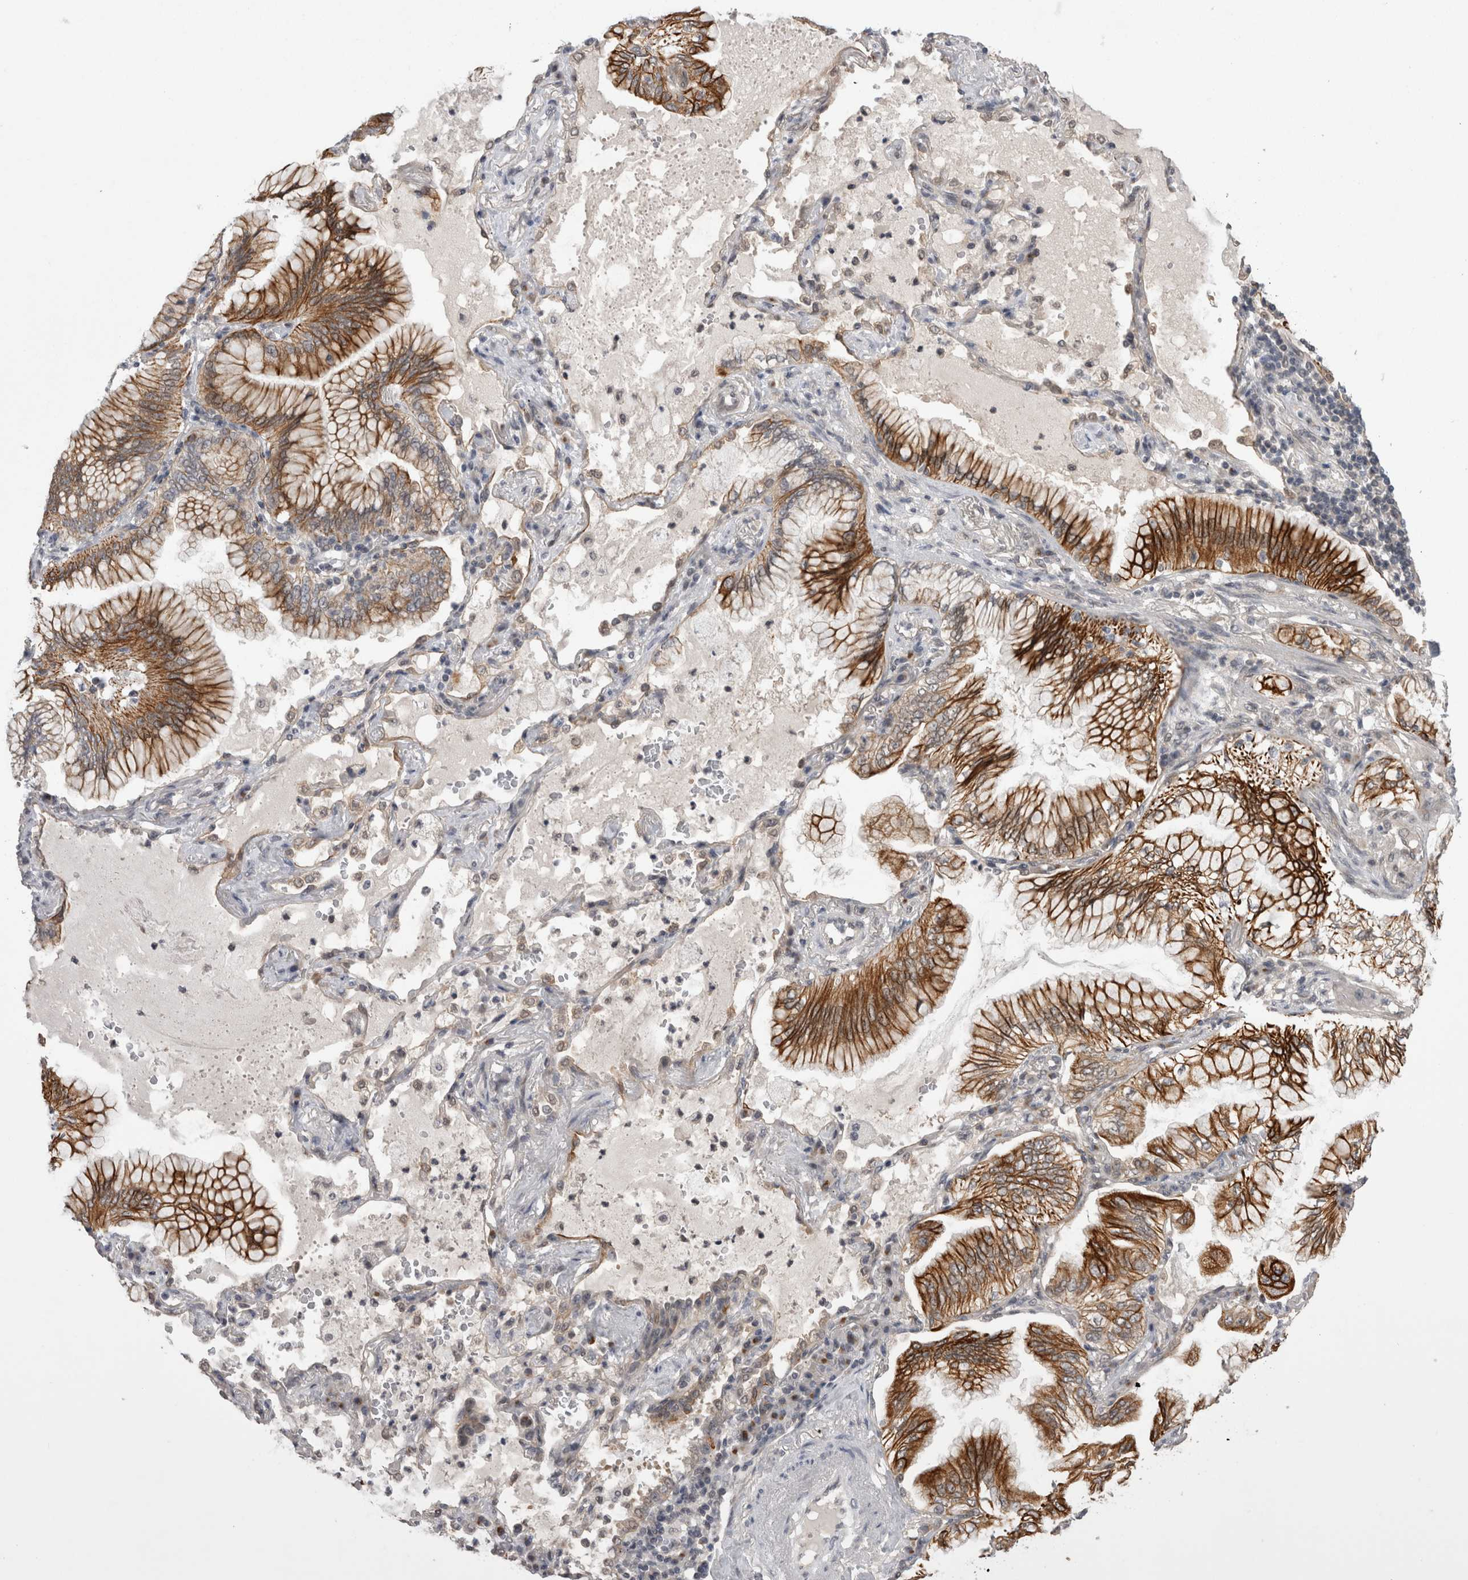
{"staining": {"intensity": "strong", "quantity": ">75%", "location": "cytoplasmic/membranous"}, "tissue": "lung cancer", "cell_type": "Tumor cells", "image_type": "cancer", "snomed": [{"axis": "morphology", "description": "Adenocarcinoma, NOS"}, {"axis": "topography", "description": "Lung"}], "caption": "Immunohistochemical staining of lung cancer reveals high levels of strong cytoplasmic/membranous protein staining in approximately >75% of tumor cells. The protein of interest is stained brown, and the nuclei are stained in blue (DAB (3,3'-diaminobenzidine) IHC with brightfield microscopy, high magnification).", "gene": "ZNF341", "patient": {"sex": "female", "age": 70}}